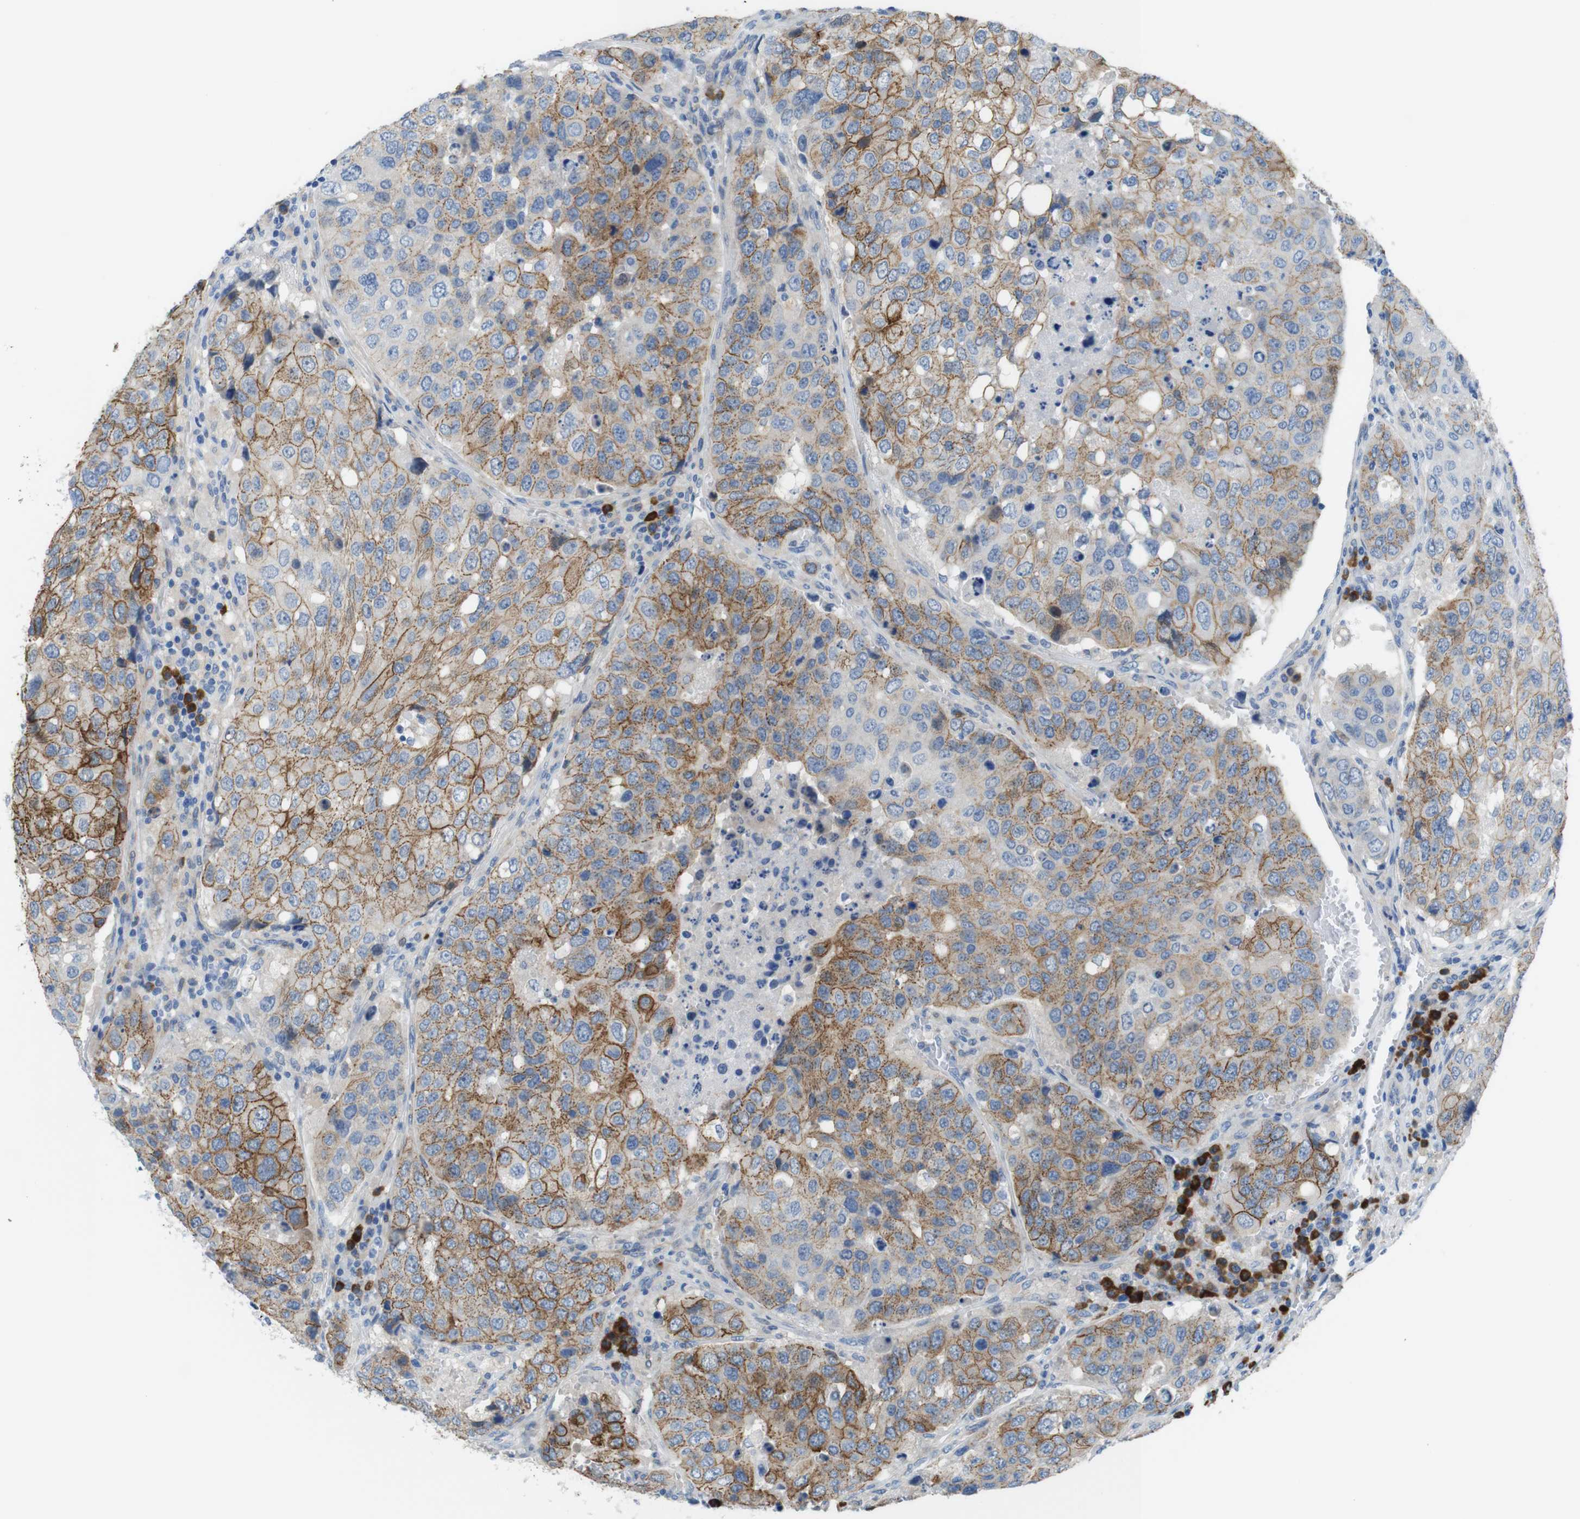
{"staining": {"intensity": "moderate", "quantity": "25%-75%", "location": "cytoplasmic/membranous"}, "tissue": "urothelial cancer", "cell_type": "Tumor cells", "image_type": "cancer", "snomed": [{"axis": "morphology", "description": "Urothelial carcinoma, High grade"}, {"axis": "topography", "description": "Lymph node"}, {"axis": "topography", "description": "Urinary bladder"}], "caption": "Protein expression by immunohistochemistry displays moderate cytoplasmic/membranous expression in approximately 25%-75% of tumor cells in high-grade urothelial carcinoma.", "gene": "CLMN", "patient": {"sex": "male", "age": 51}}